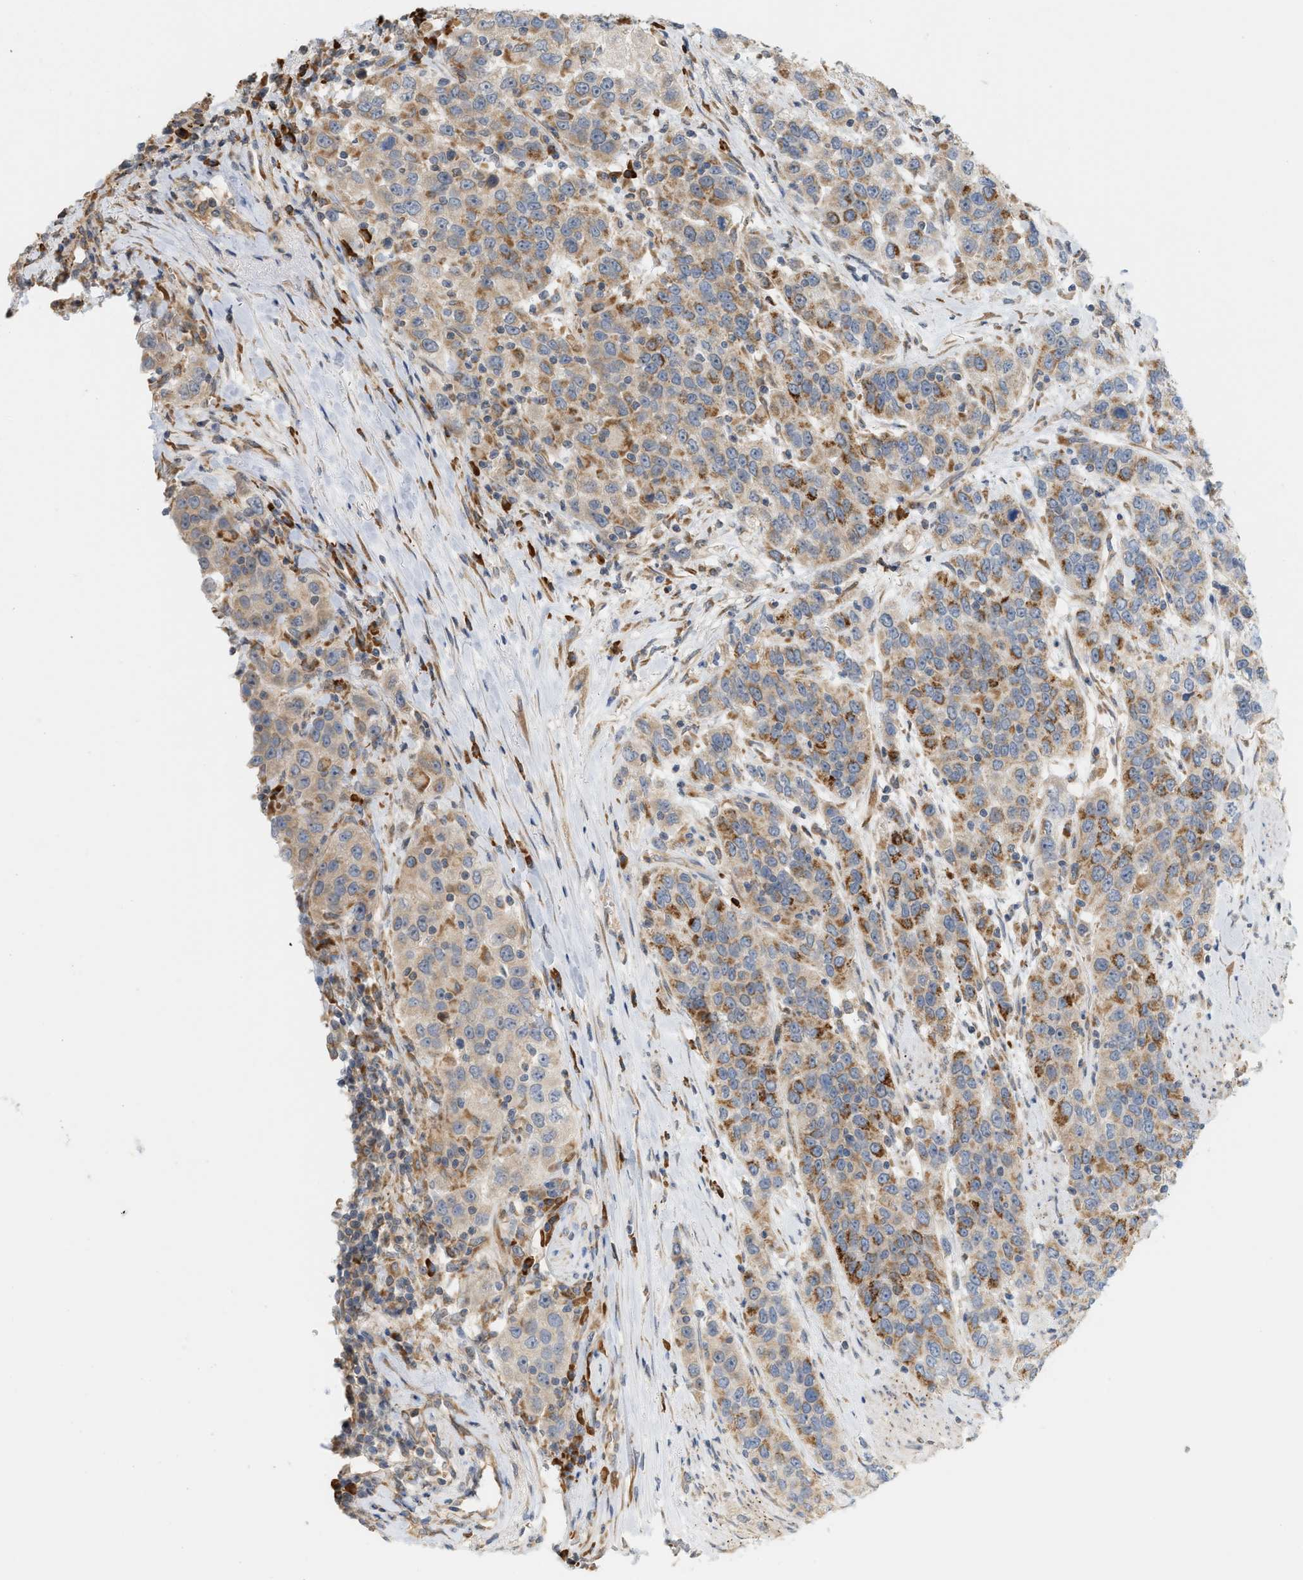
{"staining": {"intensity": "moderate", "quantity": ">75%", "location": "cytoplasmic/membranous"}, "tissue": "urothelial cancer", "cell_type": "Tumor cells", "image_type": "cancer", "snomed": [{"axis": "morphology", "description": "Urothelial carcinoma, High grade"}, {"axis": "topography", "description": "Urinary bladder"}], "caption": "Immunohistochemical staining of human urothelial cancer demonstrates moderate cytoplasmic/membranous protein staining in approximately >75% of tumor cells.", "gene": "SVOP", "patient": {"sex": "female", "age": 80}}